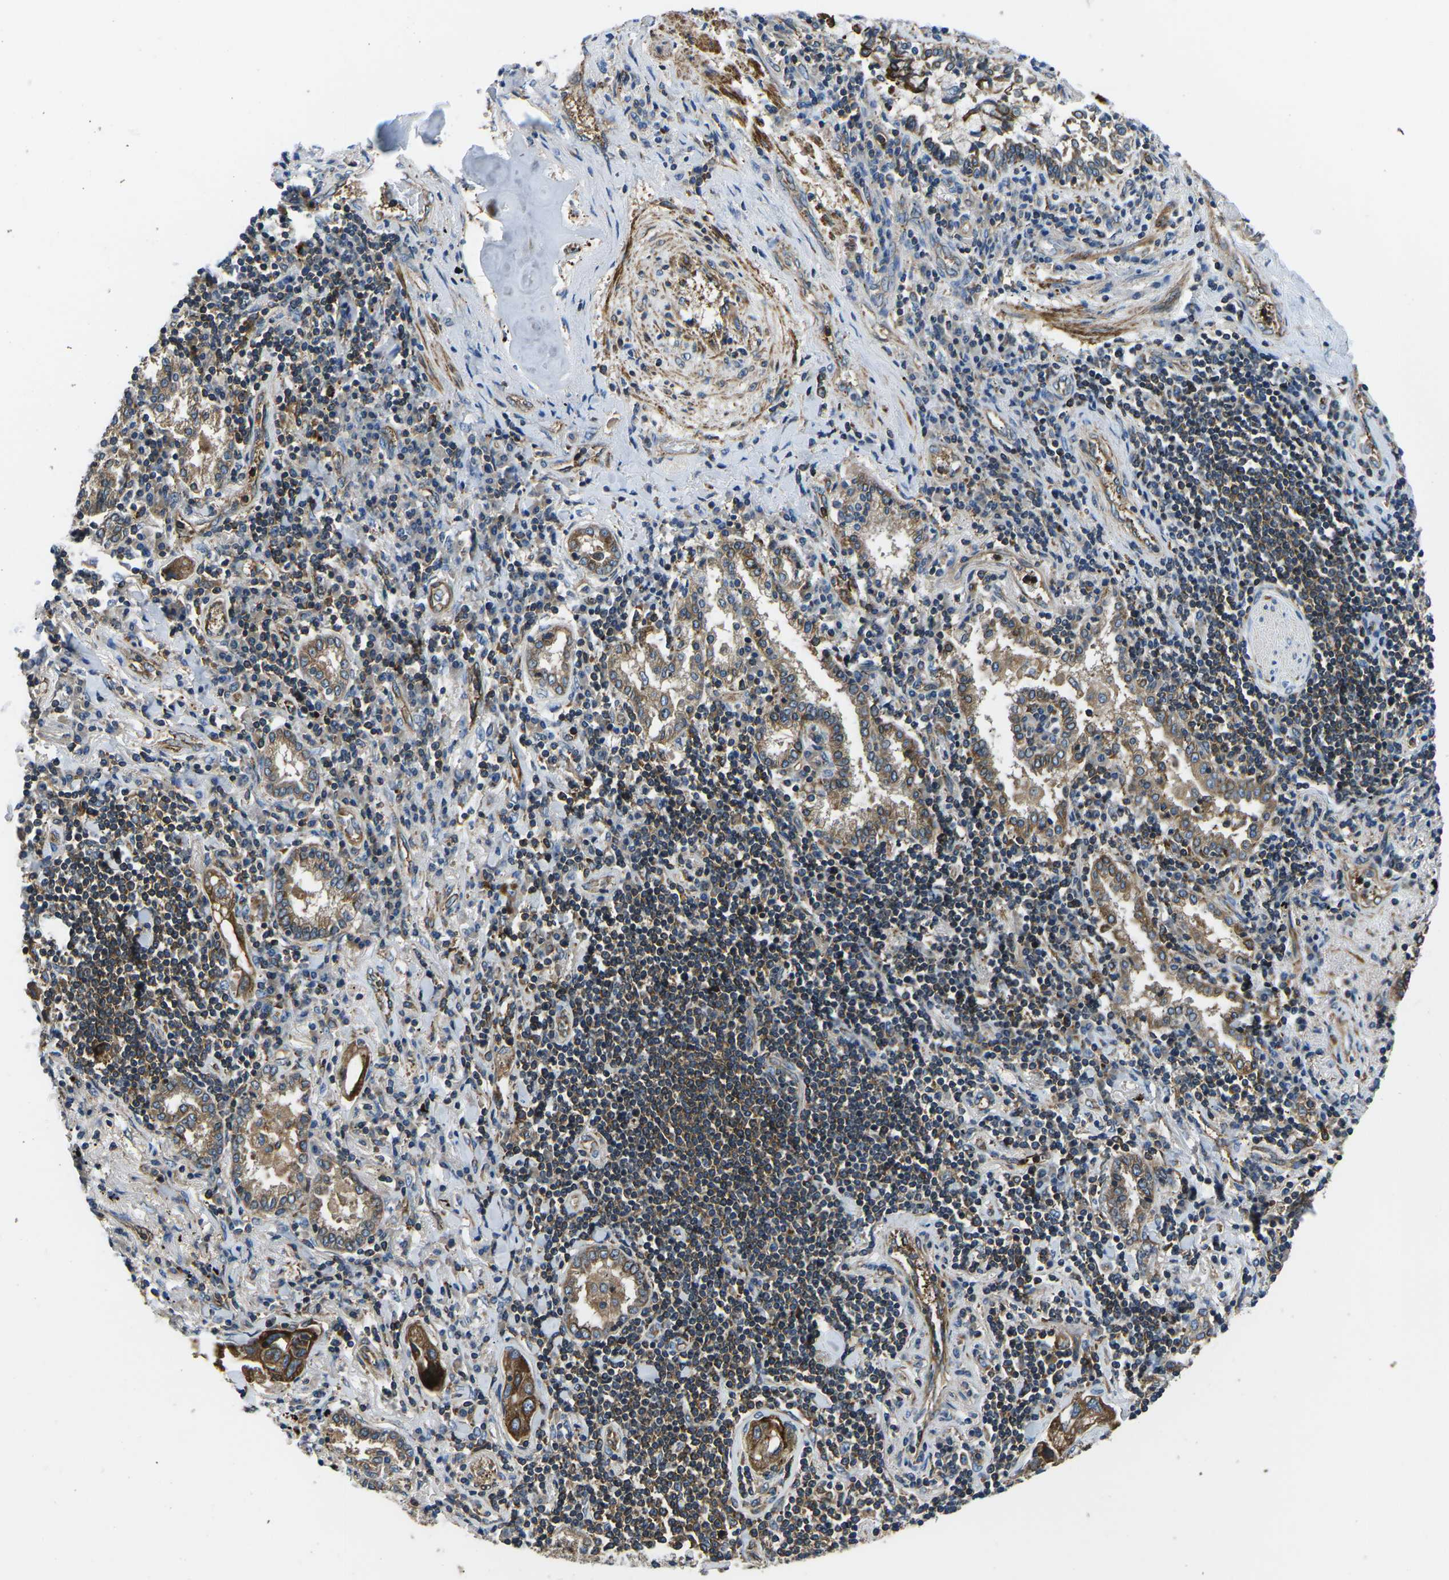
{"staining": {"intensity": "moderate", "quantity": ">75%", "location": "cytoplasmic/membranous"}, "tissue": "lung cancer", "cell_type": "Tumor cells", "image_type": "cancer", "snomed": [{"axis": "morphology", "description": "Adenocarcinoma, NOS"}, {"axis": "topography", "description": "Lung"}], "caption": "Human adenocarcinoma (lung) stained with a brown dye displays moderate cytoplasmic/membranous positive positivity in approximately >75% of tumor cells.", "gene": "KCNJ15", "patient": {"sex": "female", "age": 65}}